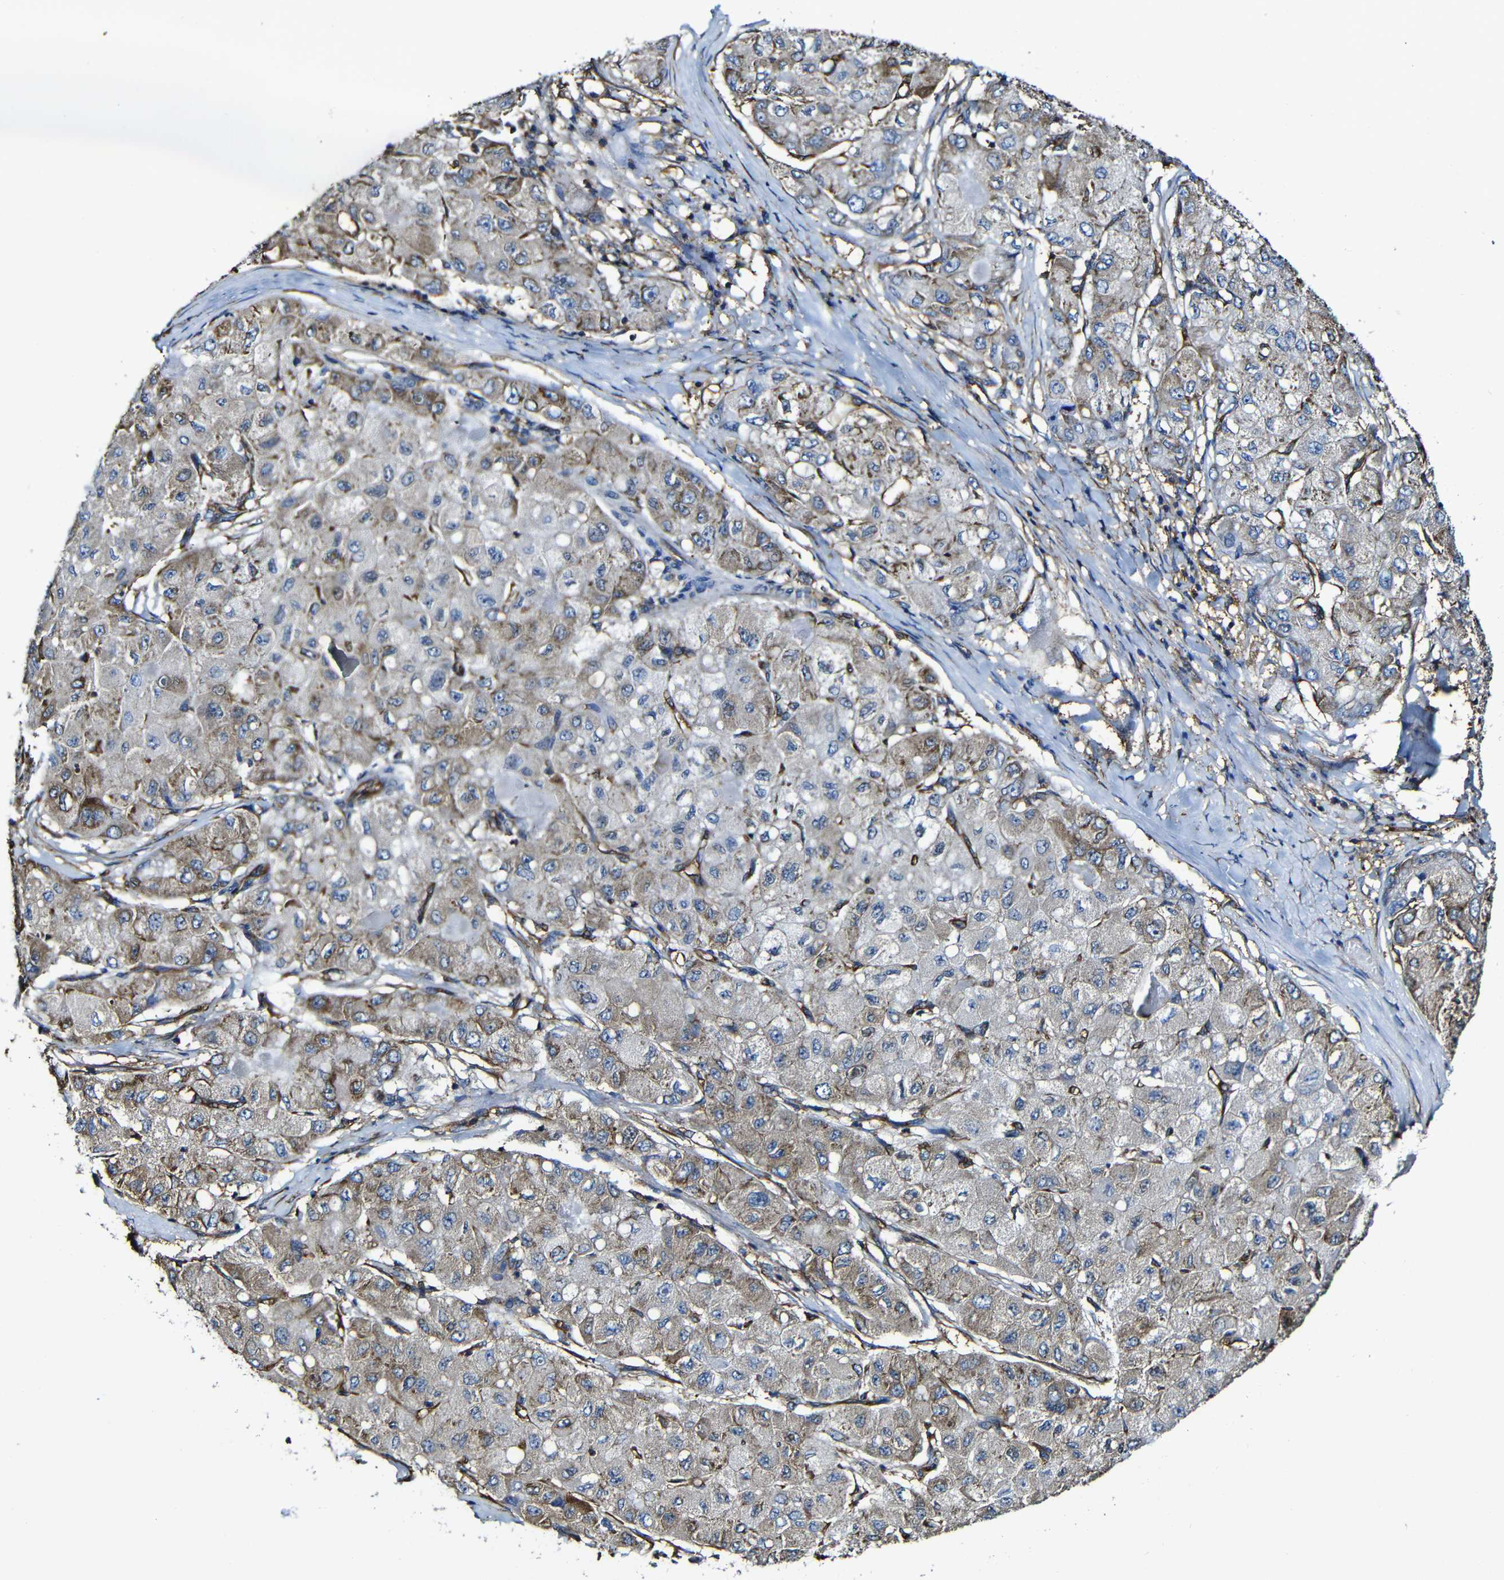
{"staining": {"intensity": "moderate", "quantity": "25%-75%", "location": "cytoplasmic/membranous"}, "tissue": "liver cancer", "cell_type": "Tumor cells", "image_type": "cancer", "snomed": [{"axis": "morphology", "description": "Carcinoma, Hepatocellular, NOS"}, {"axis": "topography", "description": "Liver"}], "caption": "Approximately 25%-75% of tumor cells in liver cancer show moderate cytoplasmic/membranous protein staining as visualized by brown immunohistochemical staining.", "gene": "MSN", "patient": {"sex": "male", "age": 80}}